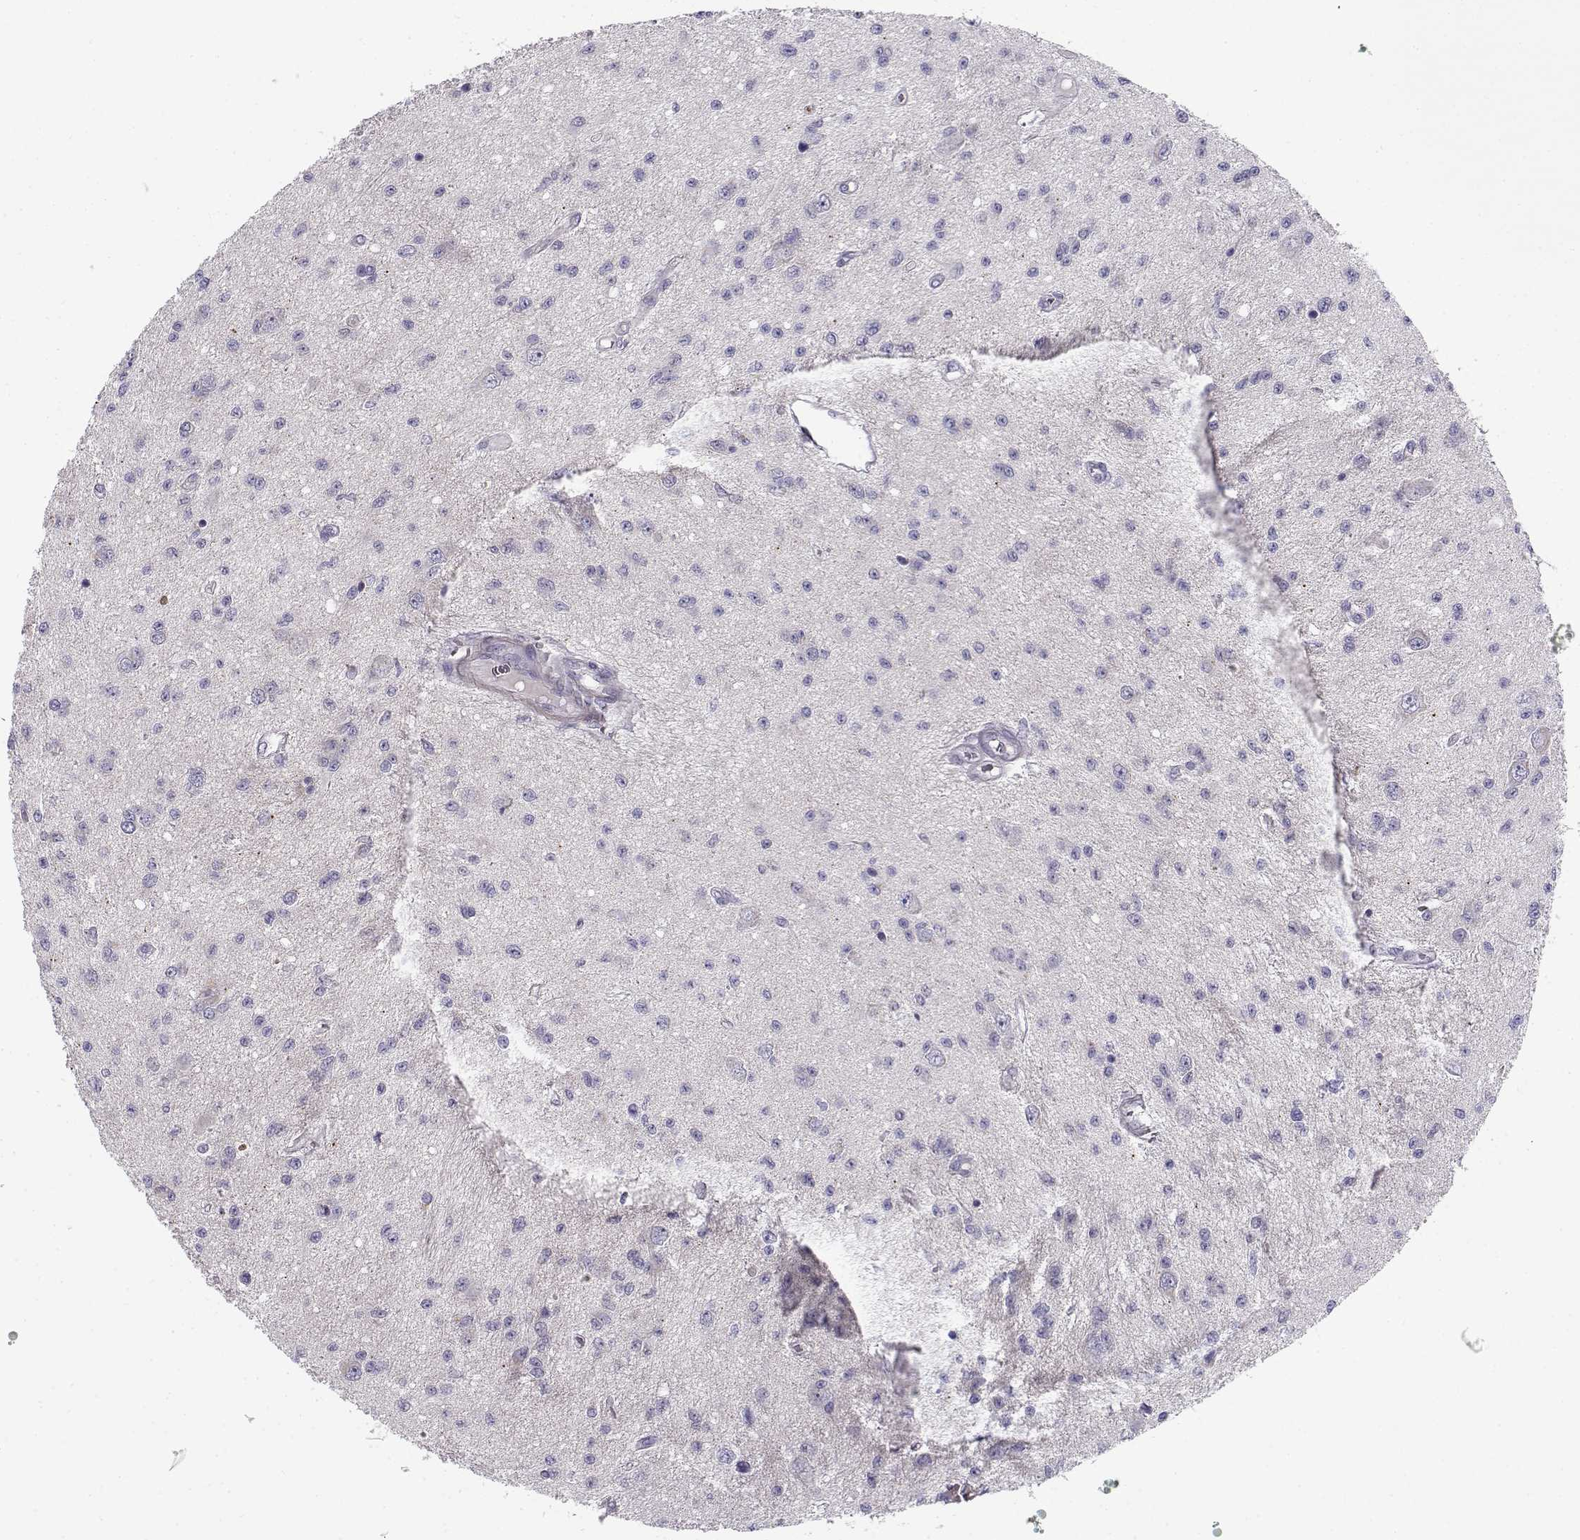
{"staining": {"intensity": "negative", "quantity": "none", "location": "none"}, "tissue": "glioma", "cell_type": "Tumor cells", "image_type": "cancer", "snomed": [{"axis": "morphology", "description": "Glioma, malignant, Low grade"}, {"axis": "topography", "description": "Brain"}], "caption": "Immunohistochemical staining of human glioma reveals no significant staining in tumor cells. (Brightfield microscopy of DAB (3,3'-diaminobenzidine) immunohistochemistry at high magnification).", "gene": "CREB3L3", "patient": {"sex": "female", "age": 45}}